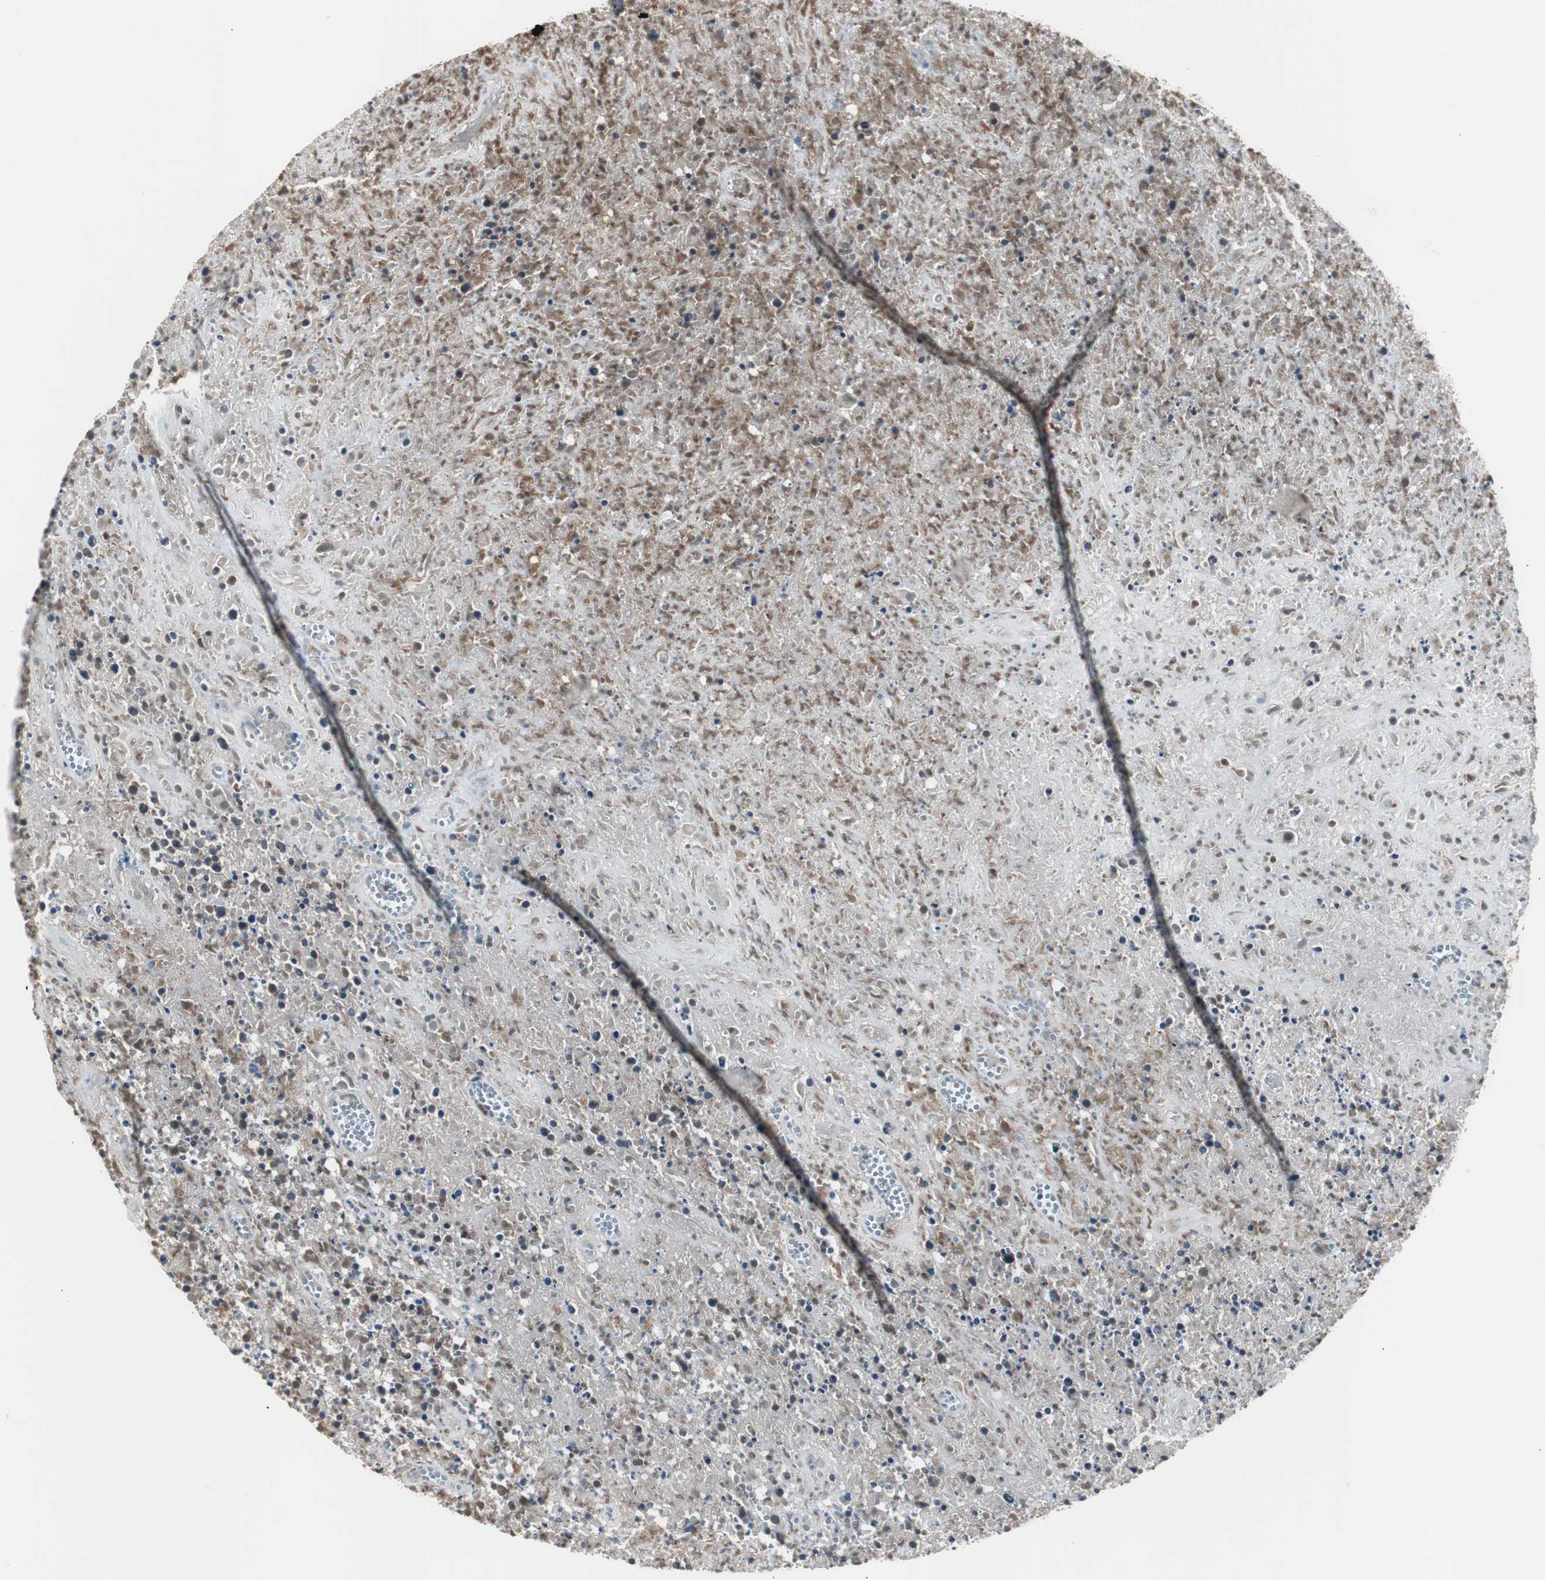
{"staining": {"intensity": "weak", "quantity": ">75%", "location": "cytoplasmic/membranous"}, "tissue": "lymphoma", "cell_type": "Tumor cells", "image_type": "cancer", "snomed": [{"axis": "morphology", "description": "Malignant lymphoma, non-Hodgkin's type, High grade"}, {"axis": "topography", "description": "Lymph node"}], "caption": "Immunohistochemistry staining of malignant lymphoma, non-Hodgkin's type (high-grade), which exhibits low levels of weak cytoplasmic/membranous staining in about >75% of tumor cells indicating weak cytoplasmic/membranous protein staining. The staining was performed using DAB (brown) for protein detection and nuclei were counterstained in hematoxylin (blue).", "gene": "ZMPSTE24", "patient": {"sex": "female", "age": 84}}